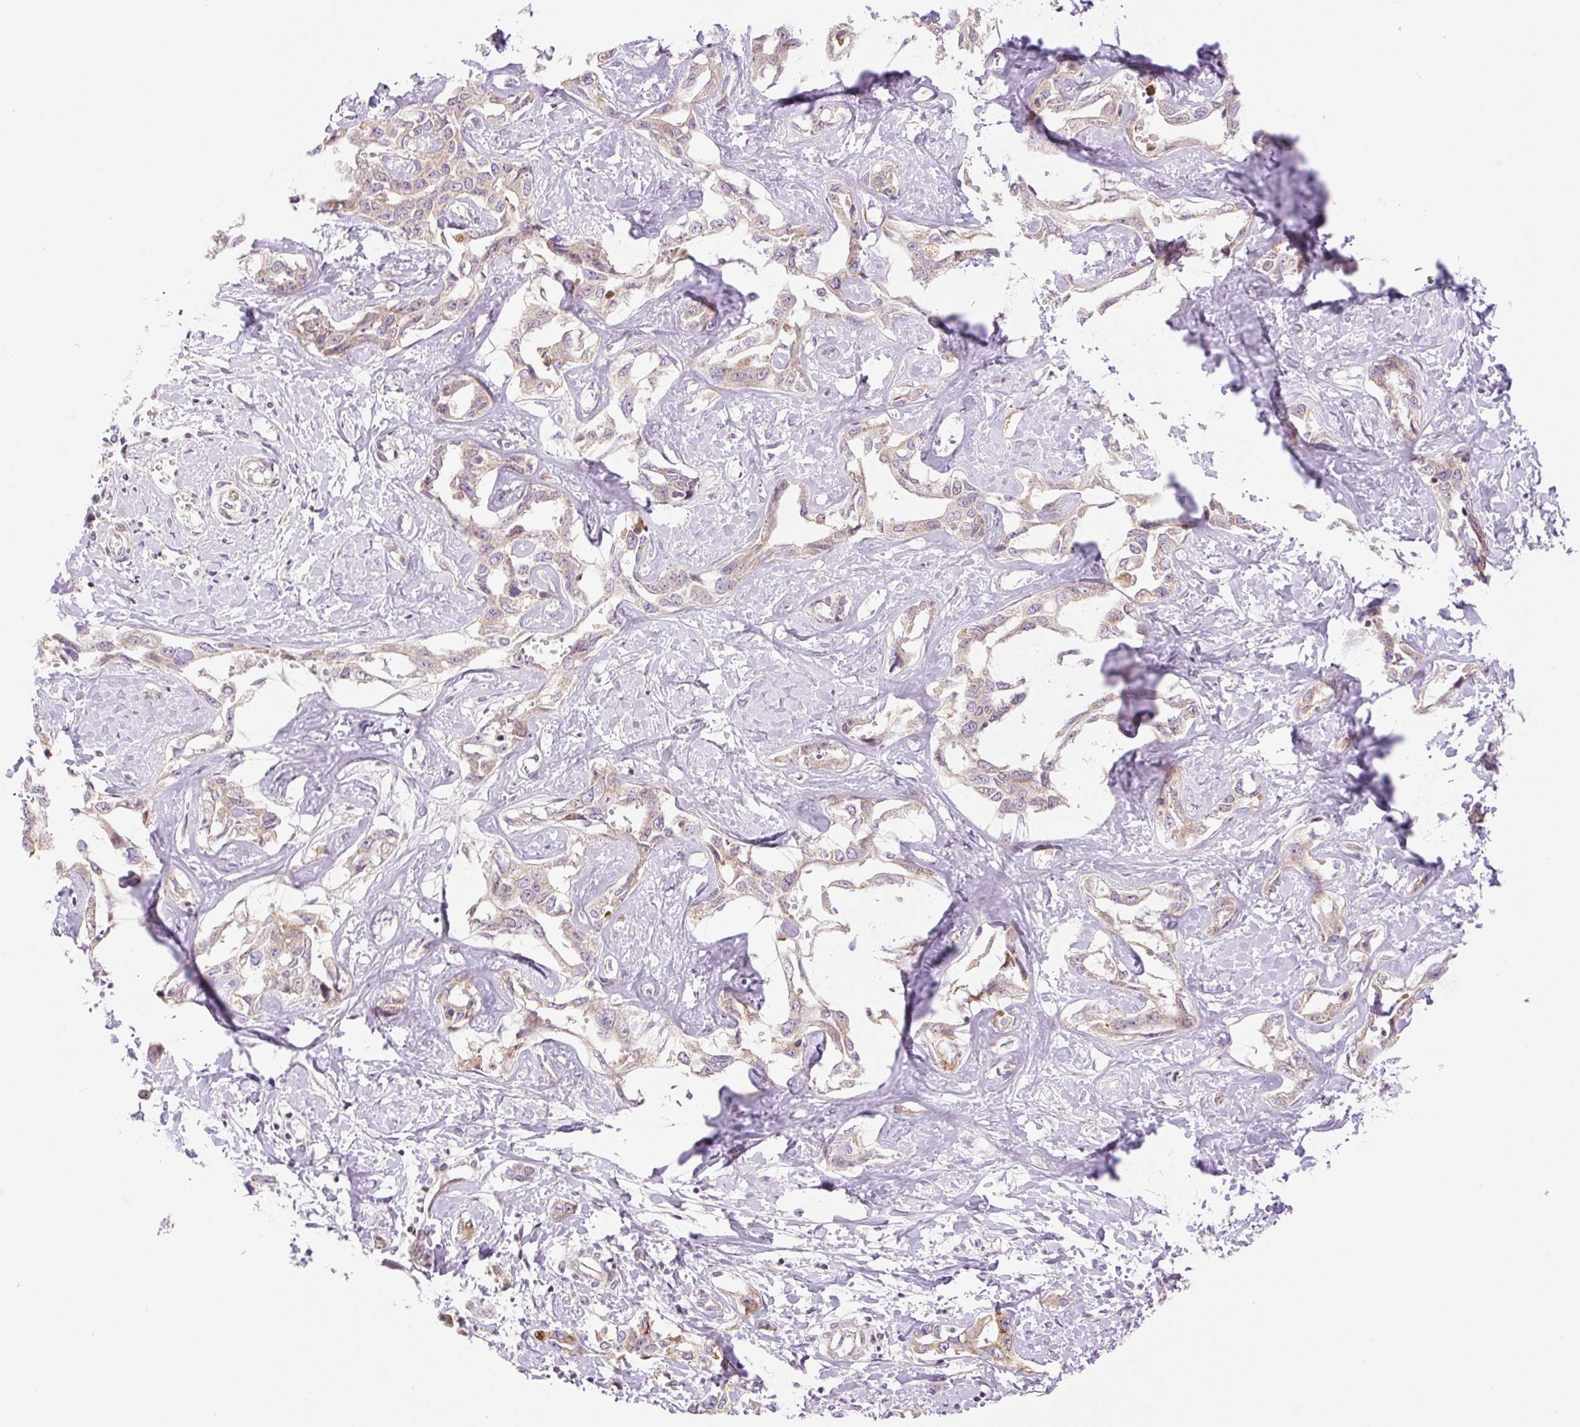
{"staining": {"intensity": "moderate", "quantity": "25%-75%", "location": "cytoplasmic/membranous"}, "tissue": "liver cancer", "cell_type": "Tumor cells", "image_type": "cancer", "snomed": [{"axis": "morphology", "description": "Cholangiocarcinoma"}, {"axis": "topography", "description": "Liver"}], "caption": "A brown stain highlights moderate cytoplasmic/membranous expression of a protein in human liver cholangiocarcinoma tumor cells. The staining was performed using DAB, with brown indicating positive protein expression. Nuclei are stained blue with hematoxylin.", "gene": "ZNF394", "patient": {"sex": "male", "age": 59}}